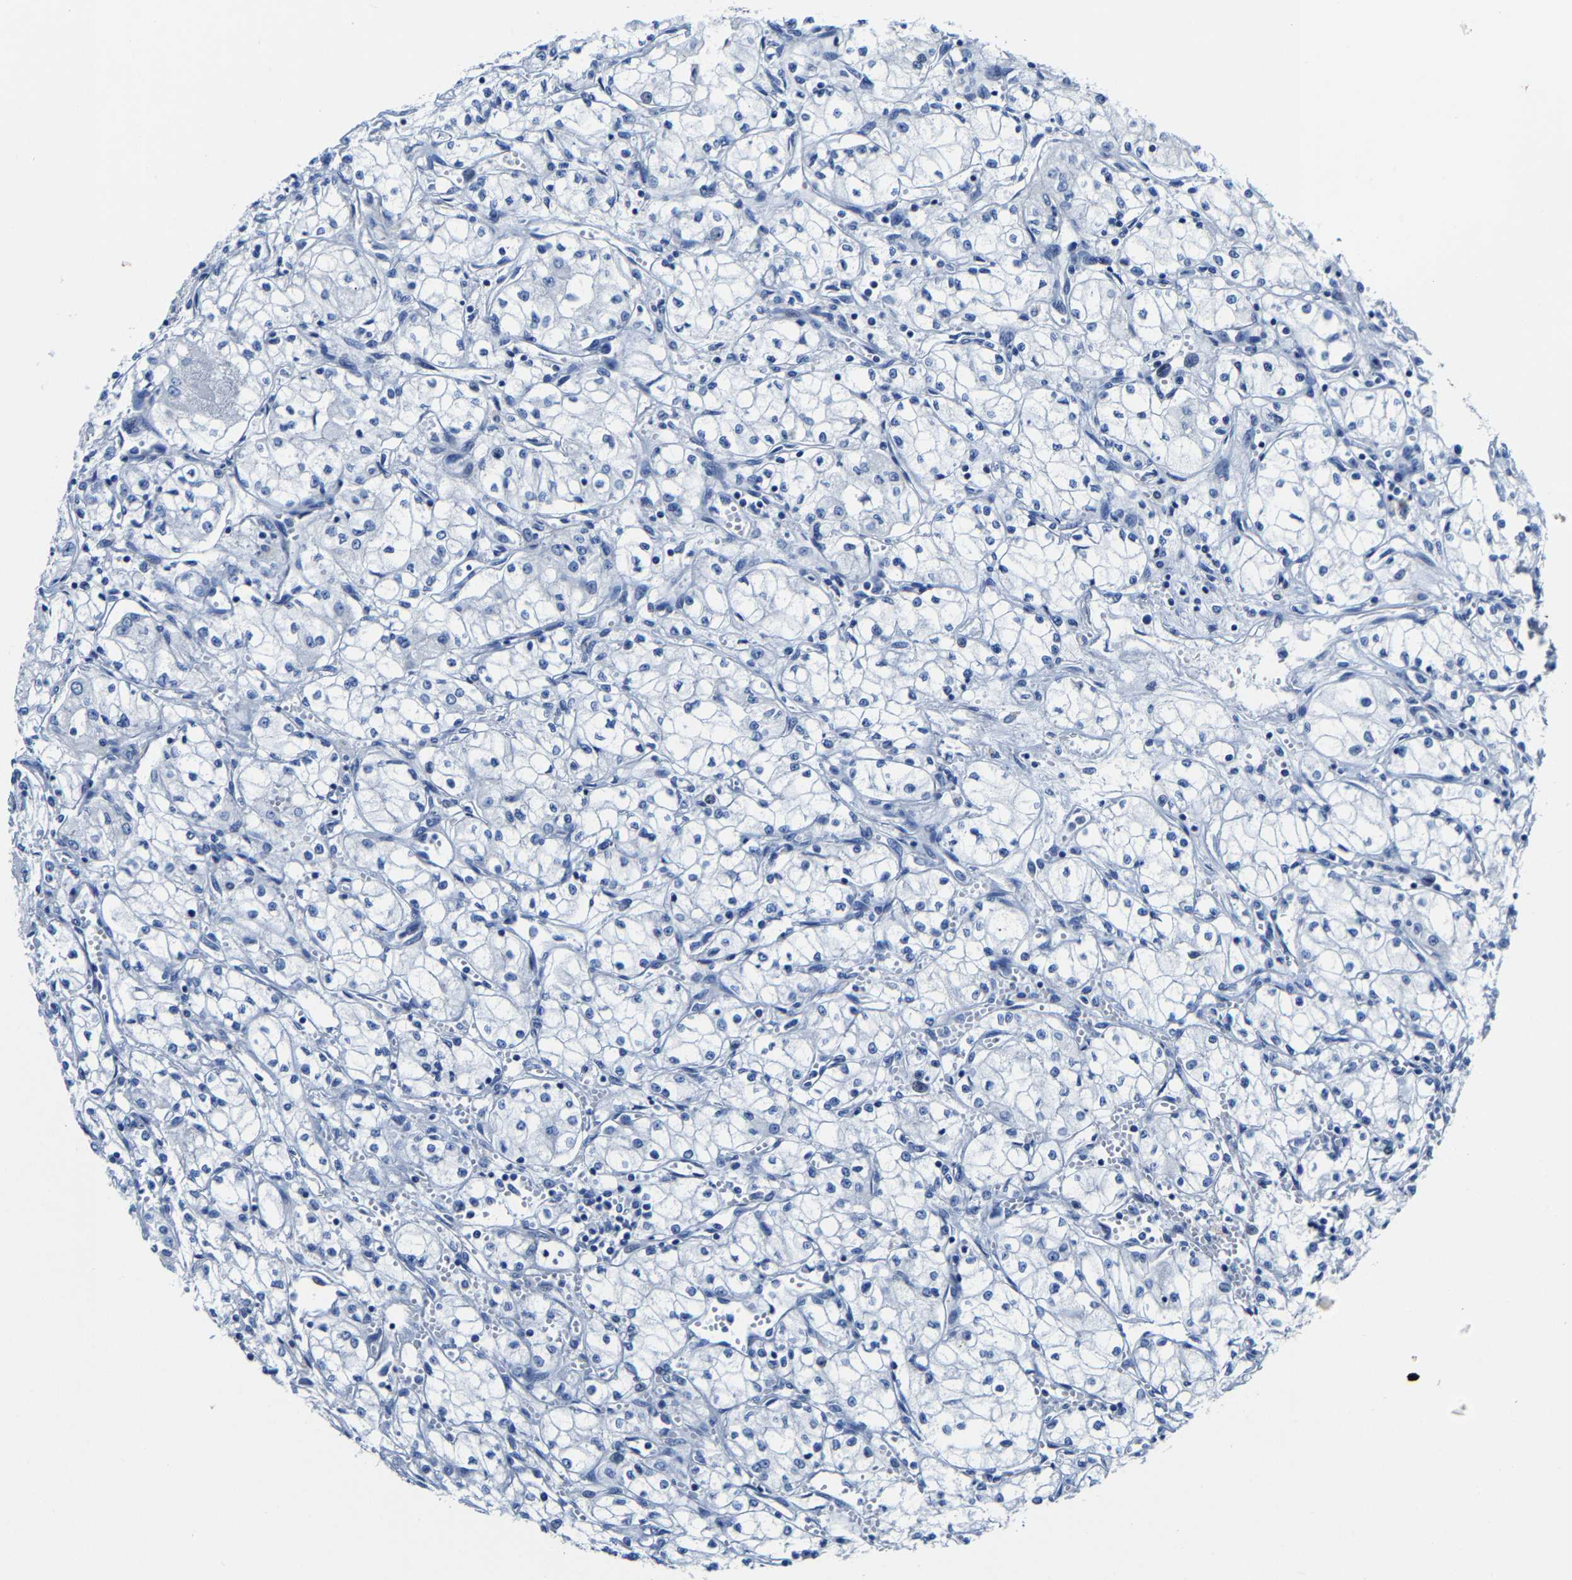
{"staining": {"intensity": "negative", "quantity": "none", "location": "none"}, "tissue": "renal cancer", "cell_type": "Tumor cells", "image_type": "cancer", "snomed": [{"axis": "morphology", "description": "Normal tissue, NOS"}, {"axis": "morphology", "description": "Adenocarcinoma, NOS"}, {"axis": "topography", "description": "Kidney"}], "caption": "Adenocarcinoma (renal) stained for a protein using immunohistochemistry (IHC) exhibits no positivity tumor cells.", "gene": "MMEL1", "patient": {"sex": "male", "age": 59}}